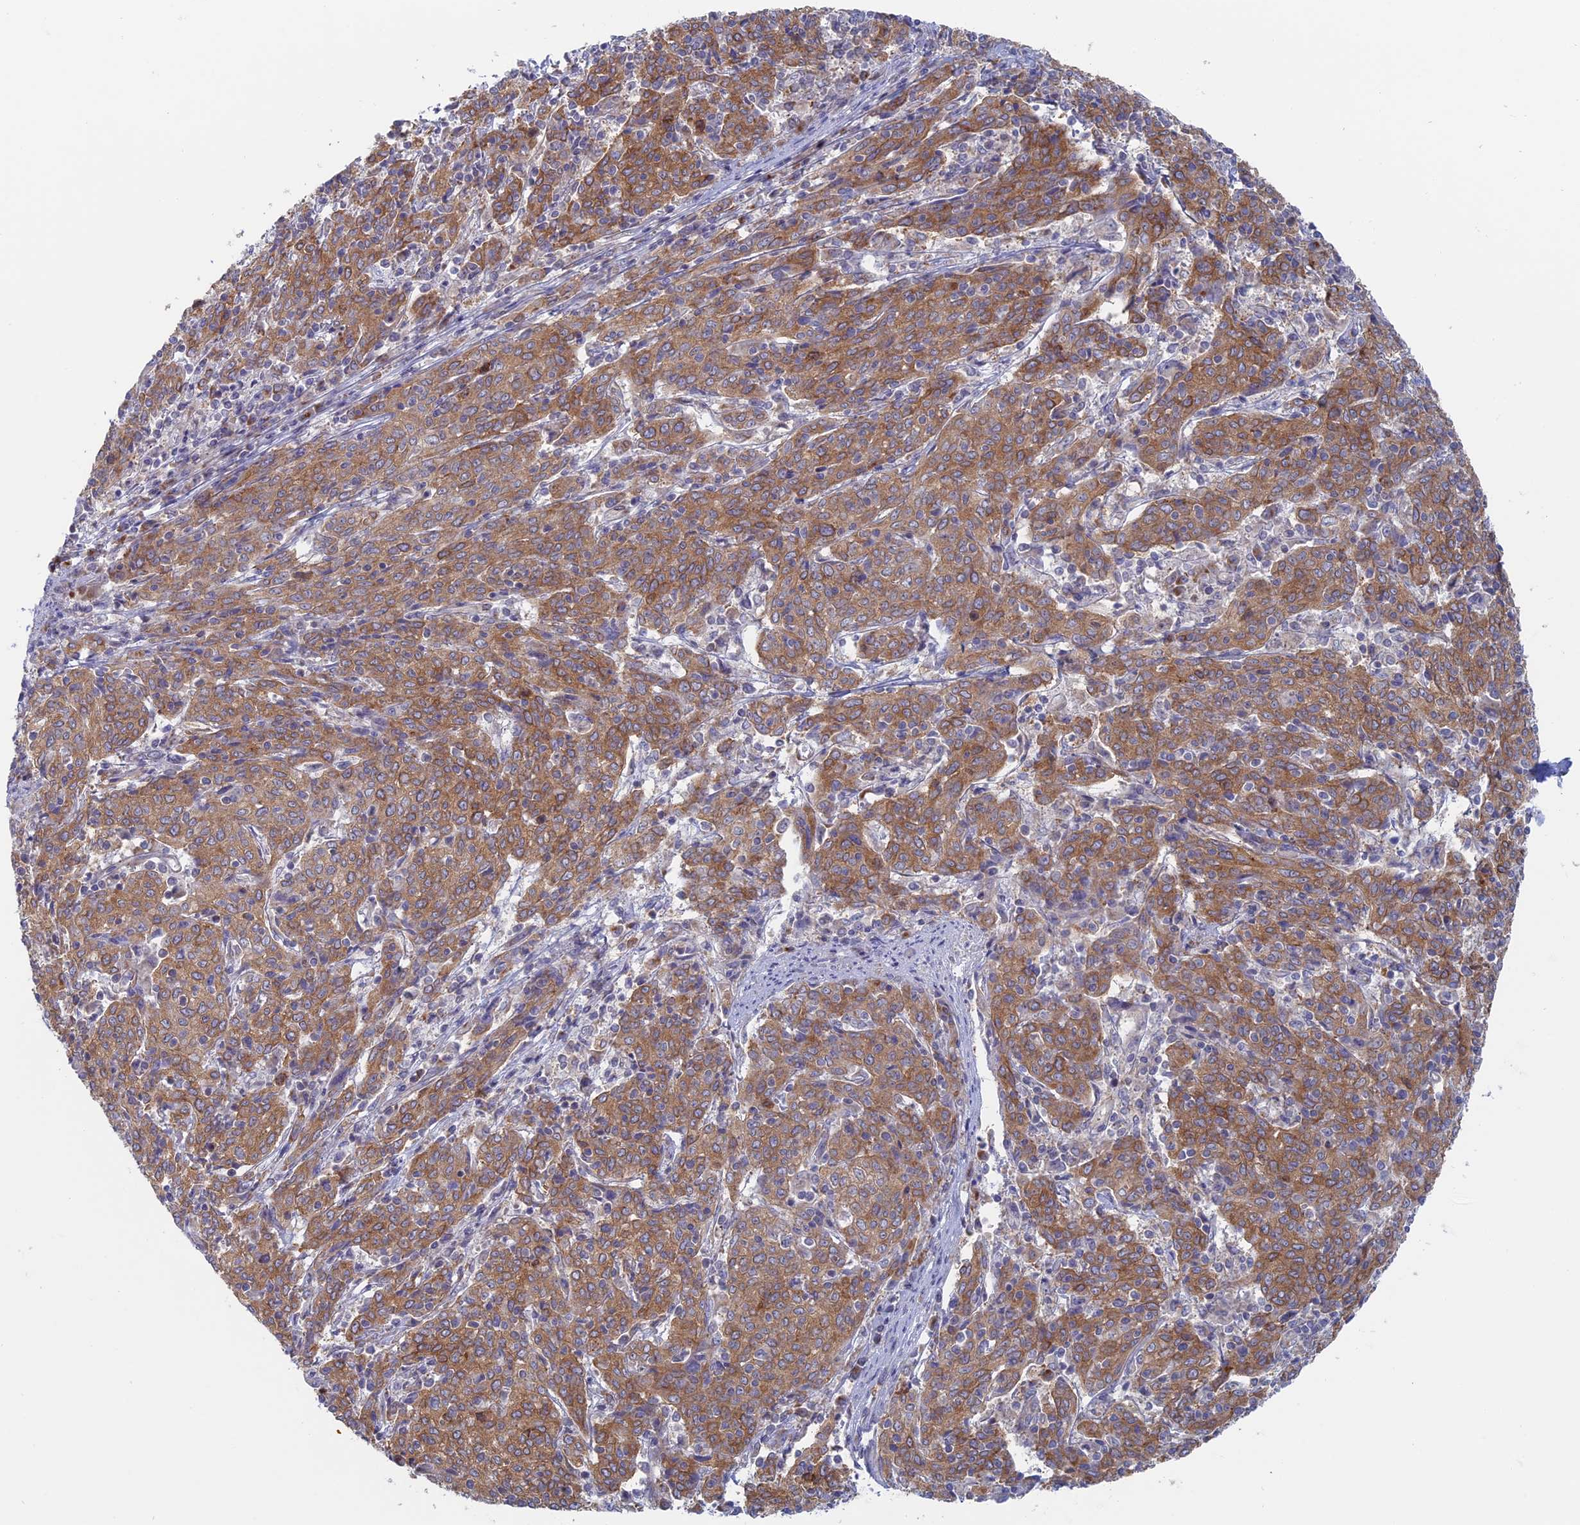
{"staining": {"intensity": "strong", "quantity": ">75%", "location": "cytoplasmic/membranous"}, "tissue": "cervical cancer", "cell_type": "Tumor cells", "image_type": "cancer", "snomed": [{"axis": "morphology", "description": "Squamous cell carcinoma, NOS"}, {"axis": "topography", "description": "Cervix"}], "caption": "Human cervical squamous cell carcinoma stained for a protein (brown) demonstrates strong cytoplasmic/membranous positive positivity in approximately >75% of tumor cells.", "gene": "TBC1D30", "patient": {"sex": "female", "age": 67}}